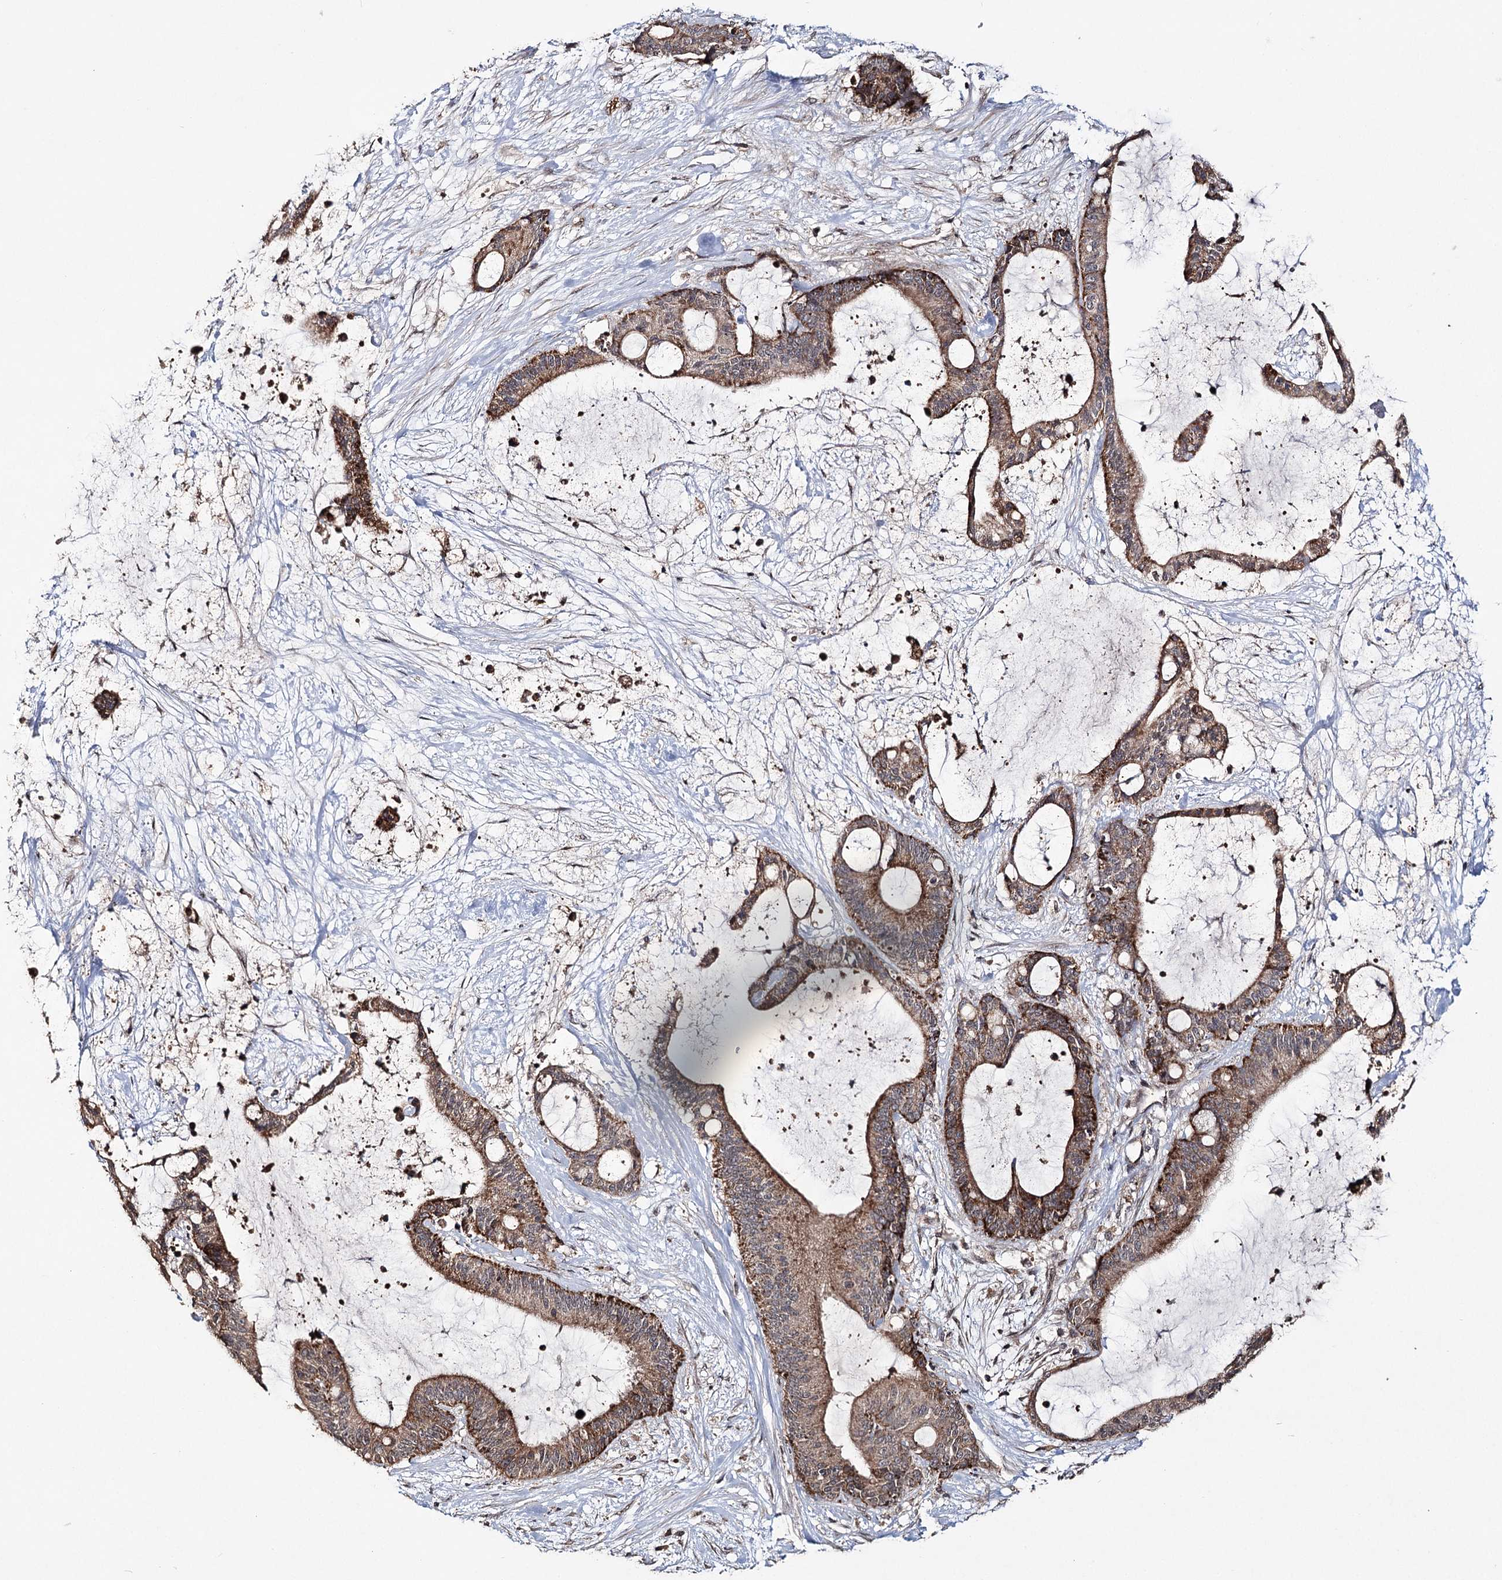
{"staining": {"intensity": "moderate", "quantity": ">75%", "location": "cytoplasmic/membranous"}, "tissue": "liver cancer", "cell_type": "Tumor cells", "image_type": "cancer", "snomed": [{"axis": "morphology", "description": "Cholangiocarcinoma"}, {"axis": "topography", "description": "Liver"}], "caption": "A brown stain labels moderate cytoplasmic/membranous positivity of a protein in human cholangiocarcinoma (liver) tumor cells.", "gene": "ZNRF3", "patient": {"sex": "female", "age": 73}}